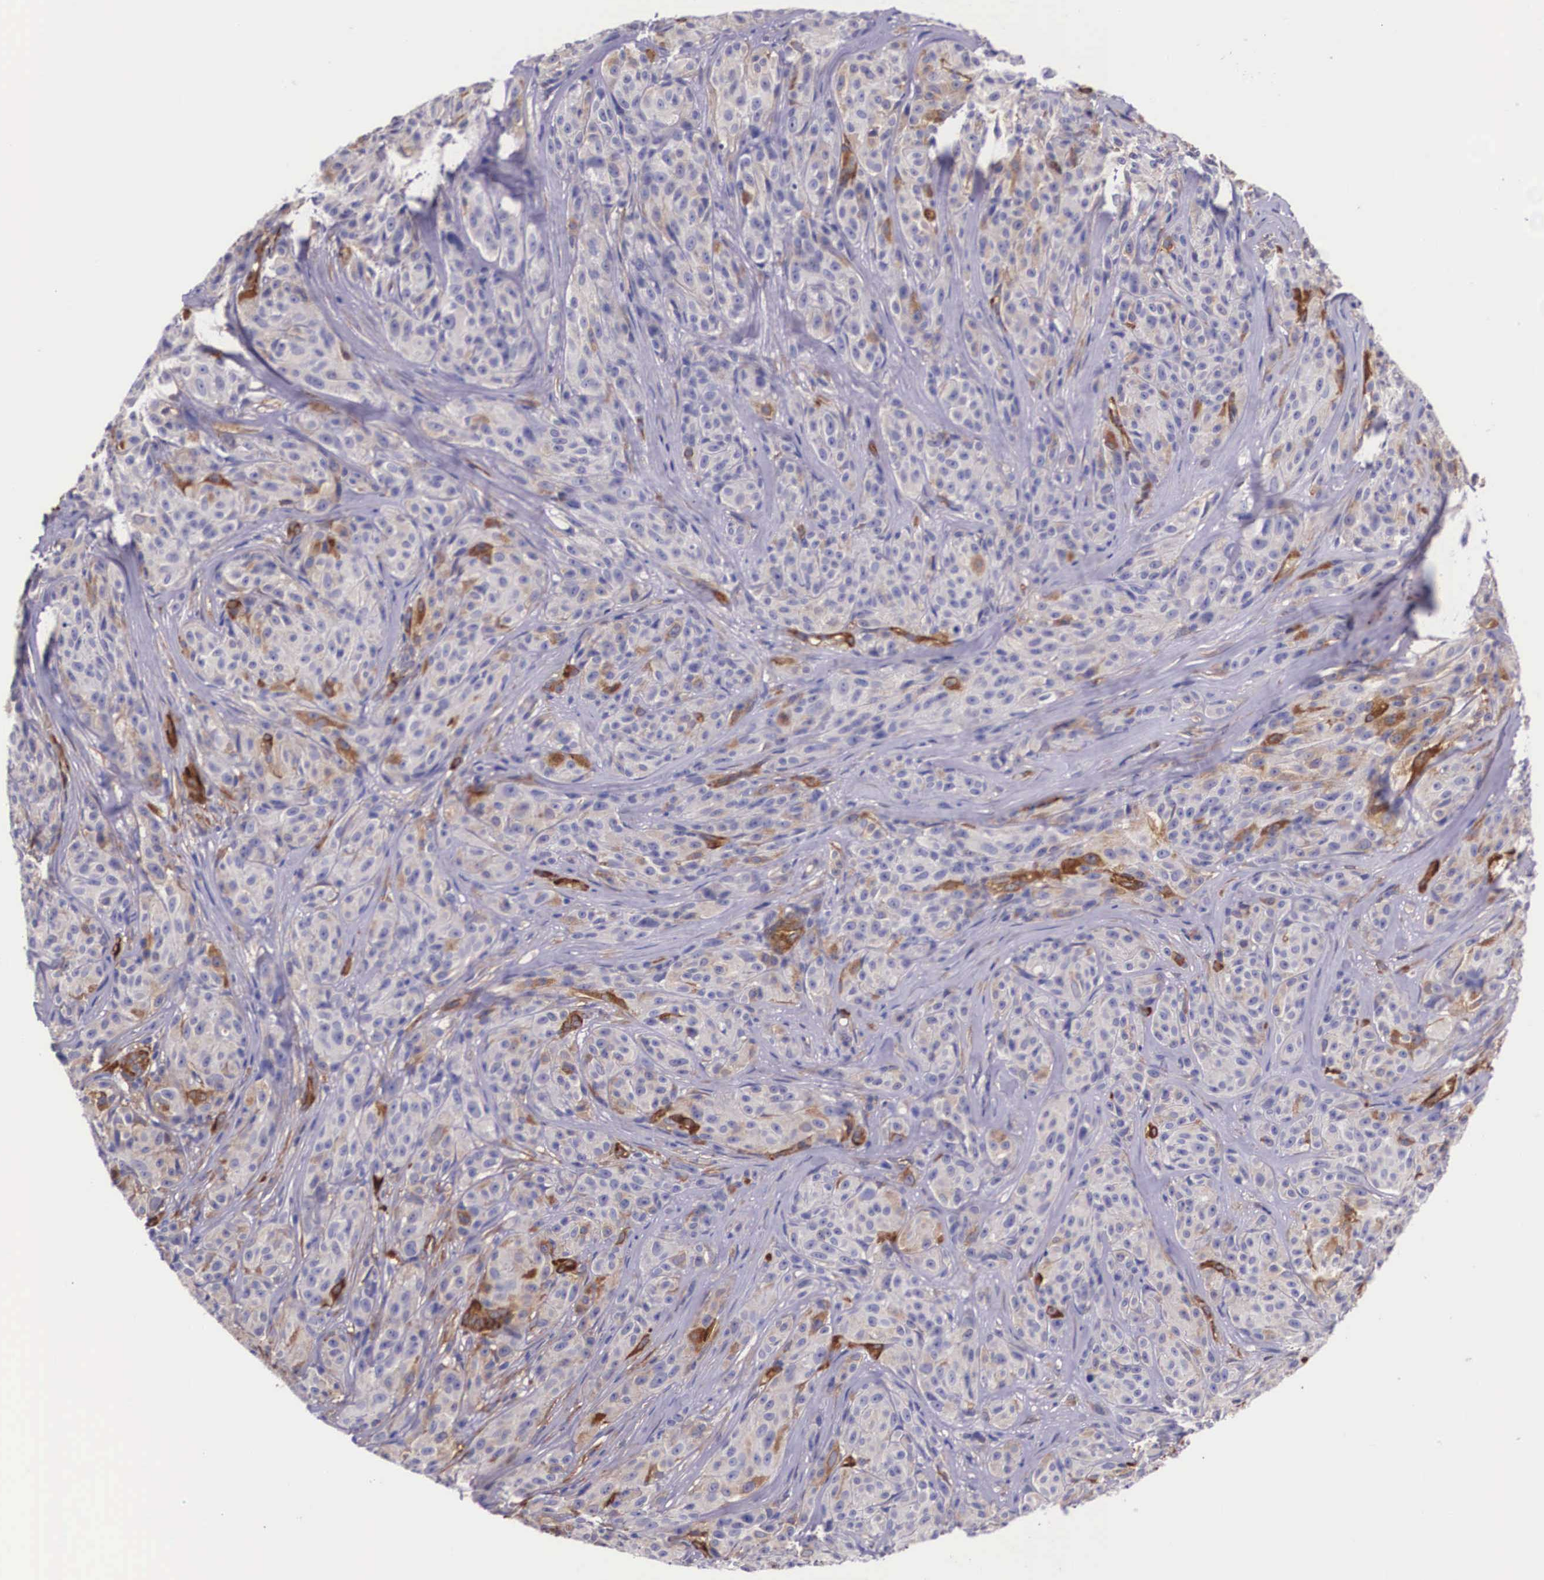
{"staining": {"intensity": "strong", "quantity": "25%-75%", "location": "cytoplasmic/membranous"}, "tissue": "melanoma", "cell_type": "Tumor cells", "image_type": "cancer", "snomed": [{"axis": "morphology", "description": "Malignant melanoma, NOS"}, {"axis": "topography", "description": "Skin"}], "caption": "The histopathology image demonstrates staining of malignant melanoma, revealing strong cytoplasmic/membranous protein expression (brown color) within tumor cells. The protein is shown in brown color, while the nuclei are stained blue.", "gene": "BCAR1", "patient": {"sex": "male", "age": 56}}